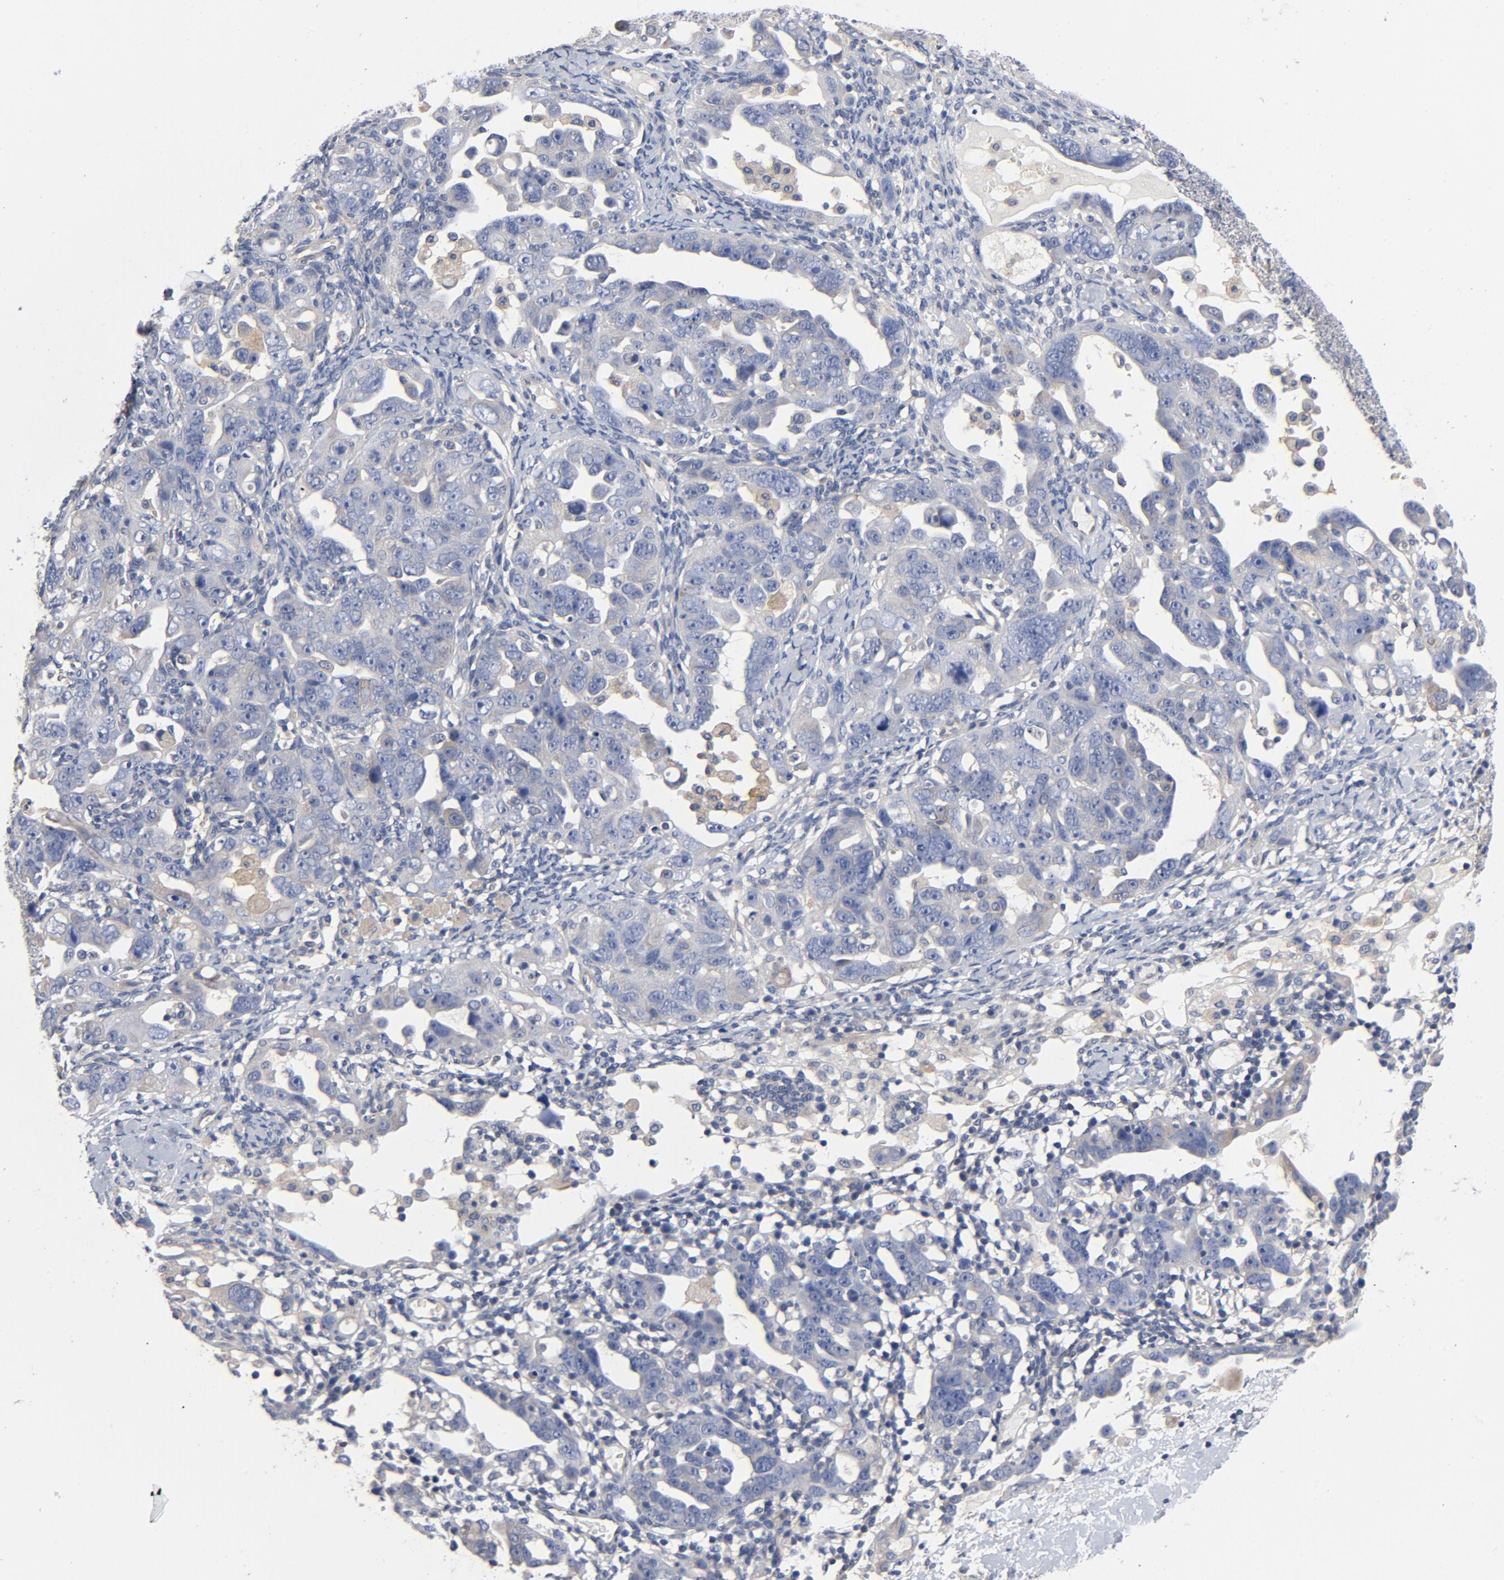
{"staining": {"intensity": "weak", "quantity": "25%-75%", "location": "cytoplasmic/membranous"}, "tissue": "ovarian cancer", "cell_type": "Tumor cells", "image_type": "cancer", "snomed": [{"axis": "morphology", "description": "Cystadenocarcinoma, serous, NOS"}, {"axis": "topography", "description": "Ovary"}], "caption": "Ovarian cancer (serous cystadenocarcinoma) stained with a protein marker exhibits weak staining in tumor cells.", "gene": "DYNLT3", "patient": {"sex": "female", "age": 66}}